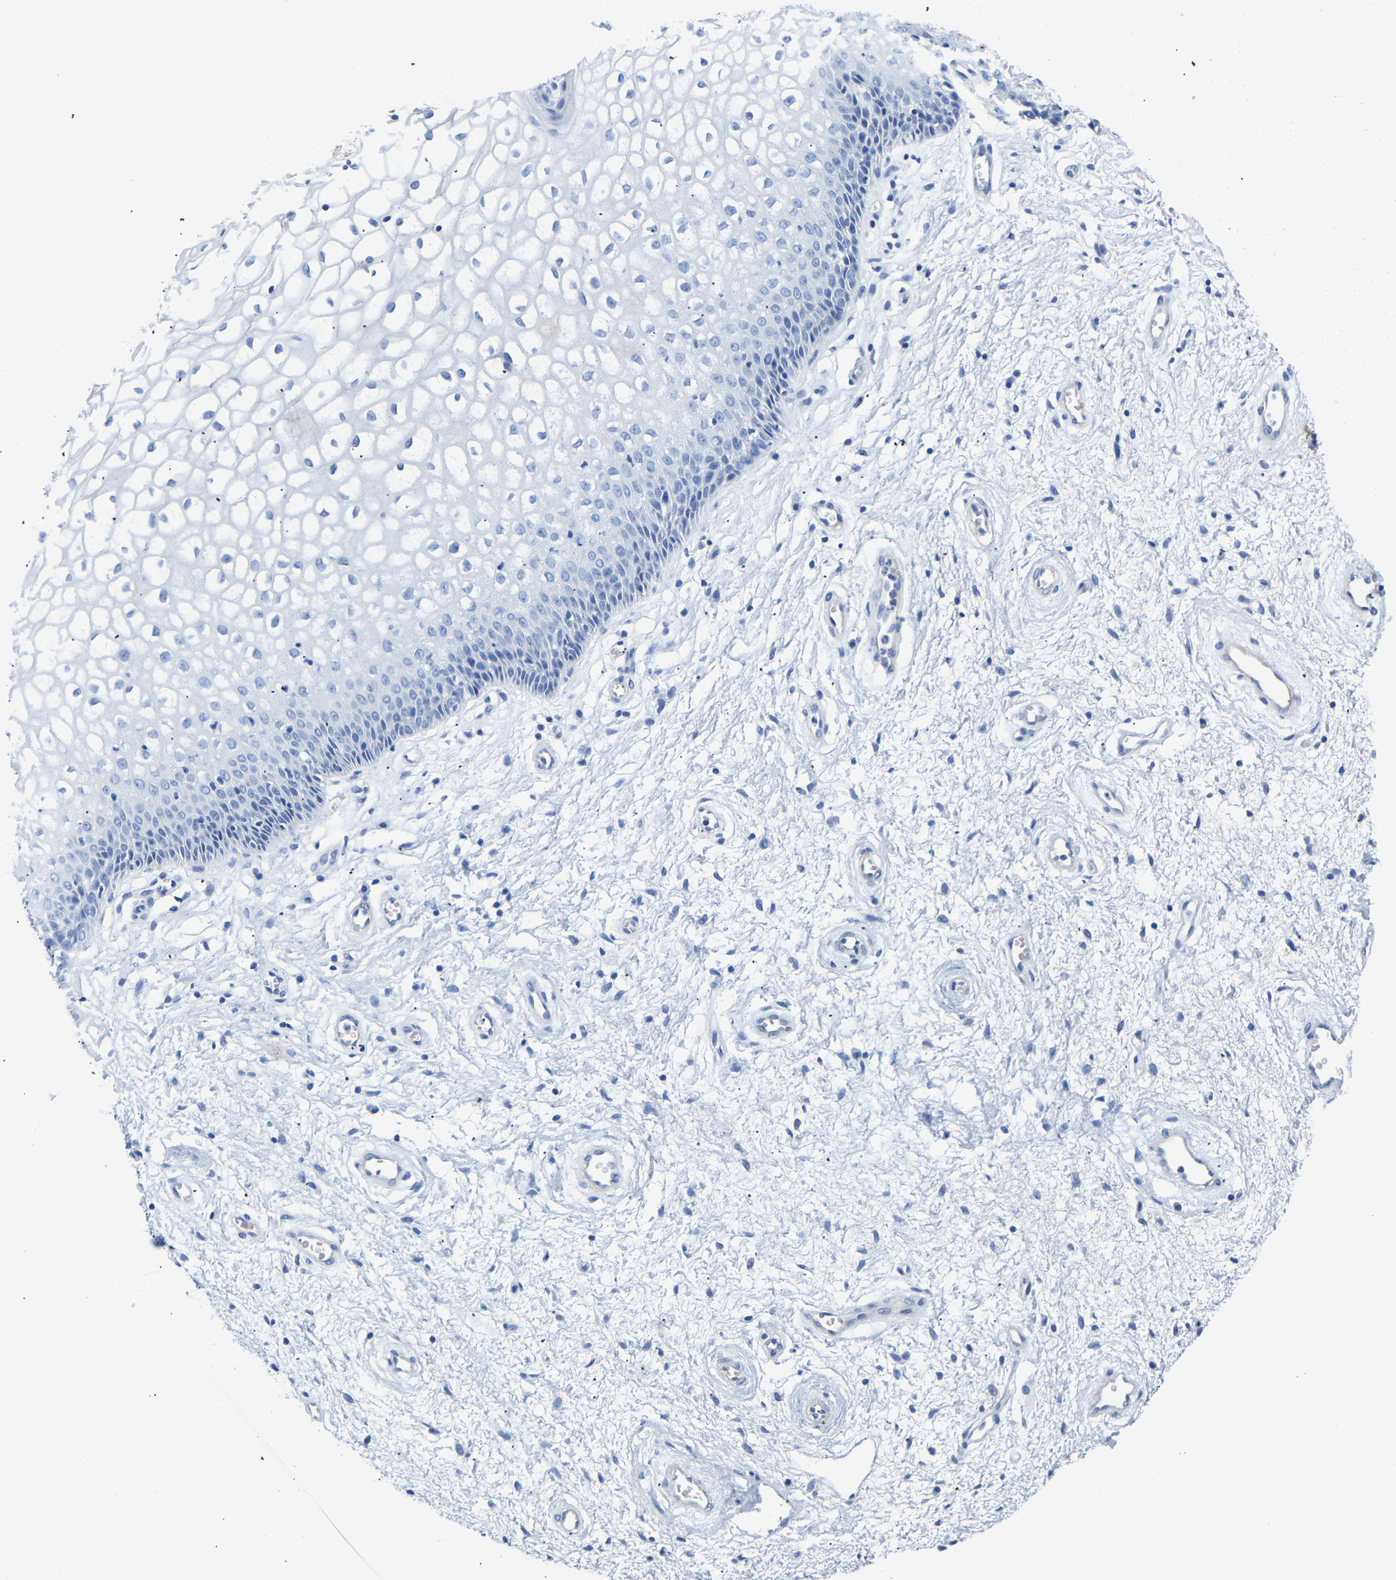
{"staining": {"intensity": "negative", "quantity": "none", "location": "none"}, "tissue": "vagina", "cell_type": "Squamous epithelial cells", "image_type": "normal", "snomed": [{"axis": "morphology", "description": "Normal tissue, NOS"}, {"axis": "topography", "description": "Vagina"}], "caption": "Immunohistochemical staining of unremarkable human vagina reveals no significant staining in squamous epithelial cells.", "gene": "UPK3A", "patient": {"sex": "female", "age": 34}}